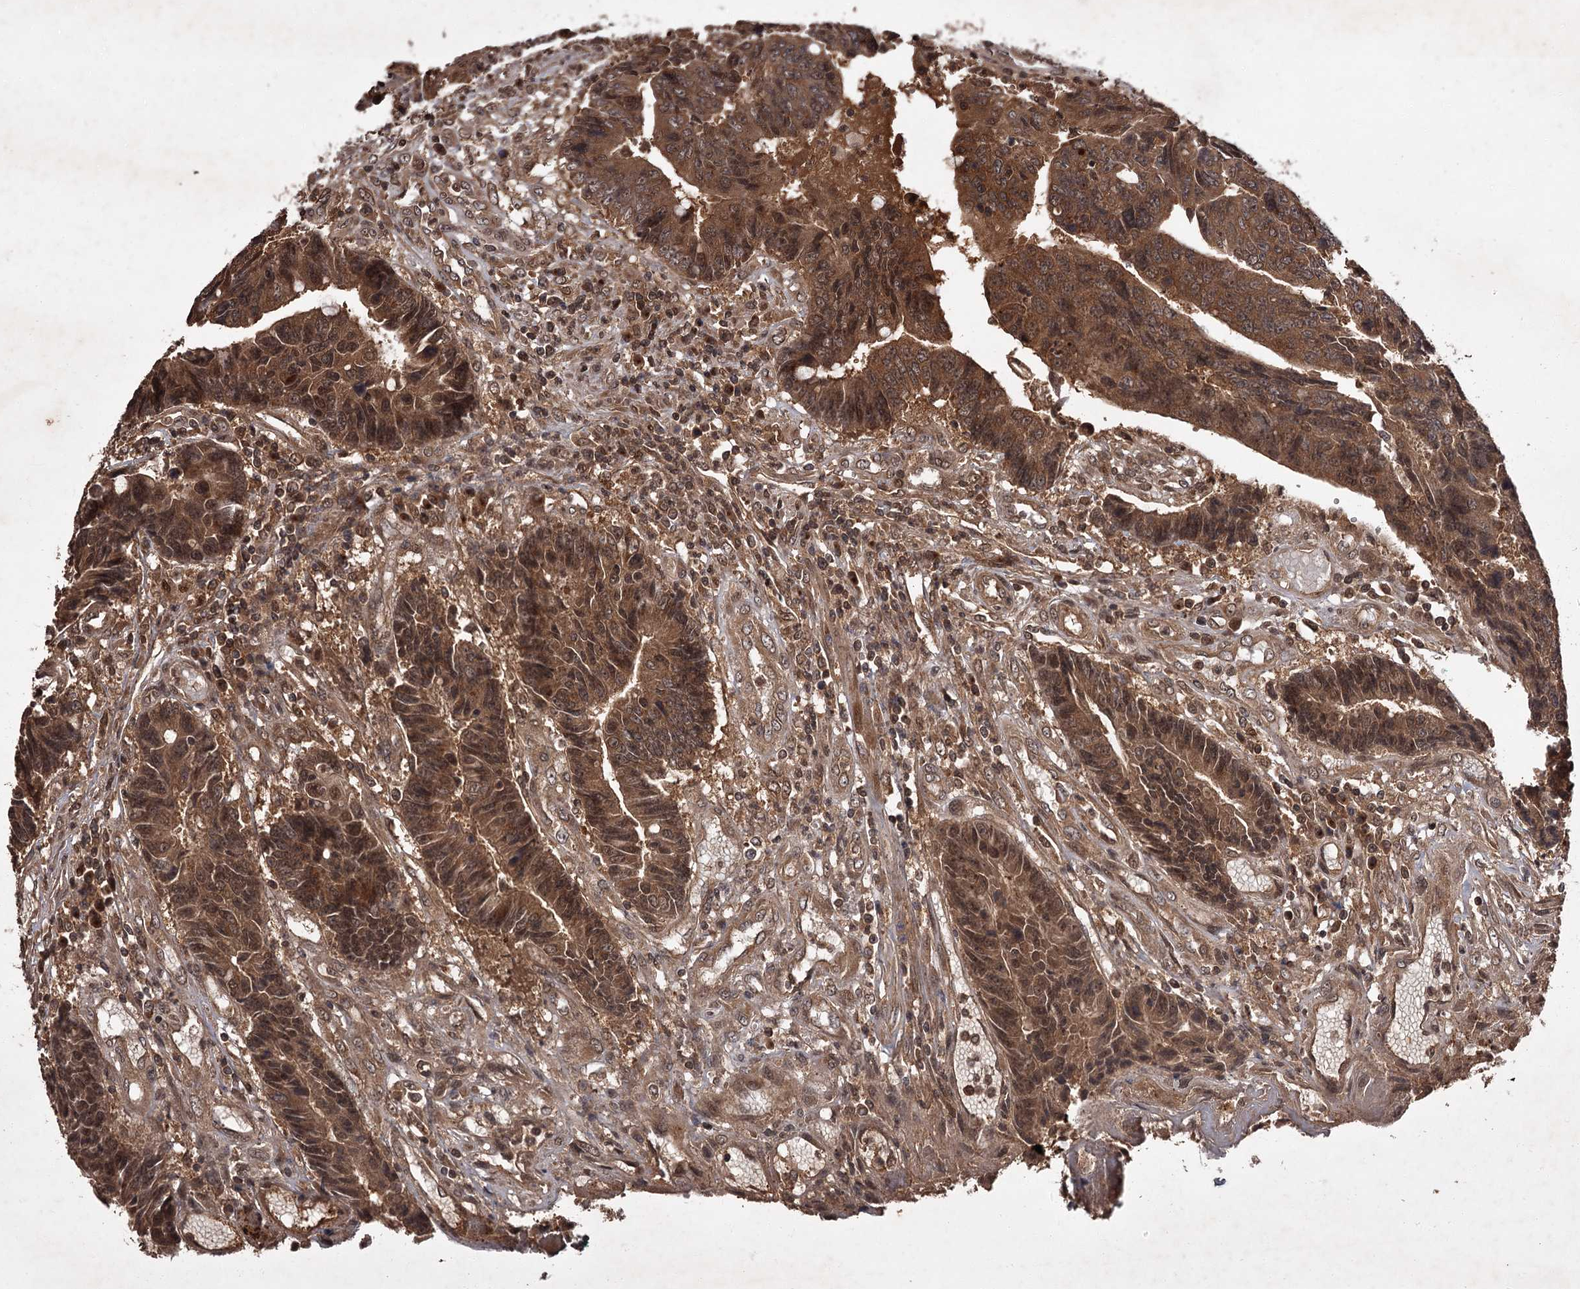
{"staining": {"intensity": "moderate", "quantity": ">75%", "location": "cytoplasmic/membranous"}, "tissue": "colorectal cancer", "cell_type": "Tumor cells", "image_type": "cancer", "snomed": [{"axis": "morphology", "description": "Adenocarcinoma, NOS"}, {"axis": "topography", "description": "Rectum"}], "caption": "Approximately >75% of tumor cells in colorectal adenocarcinoma exhibit moderate cytoplasmic/membranous protein positivity as visualized by brown immunohistochemical staining.", "gene": "TBC1D23", "patient": {"sex": "male", "age": 84}}